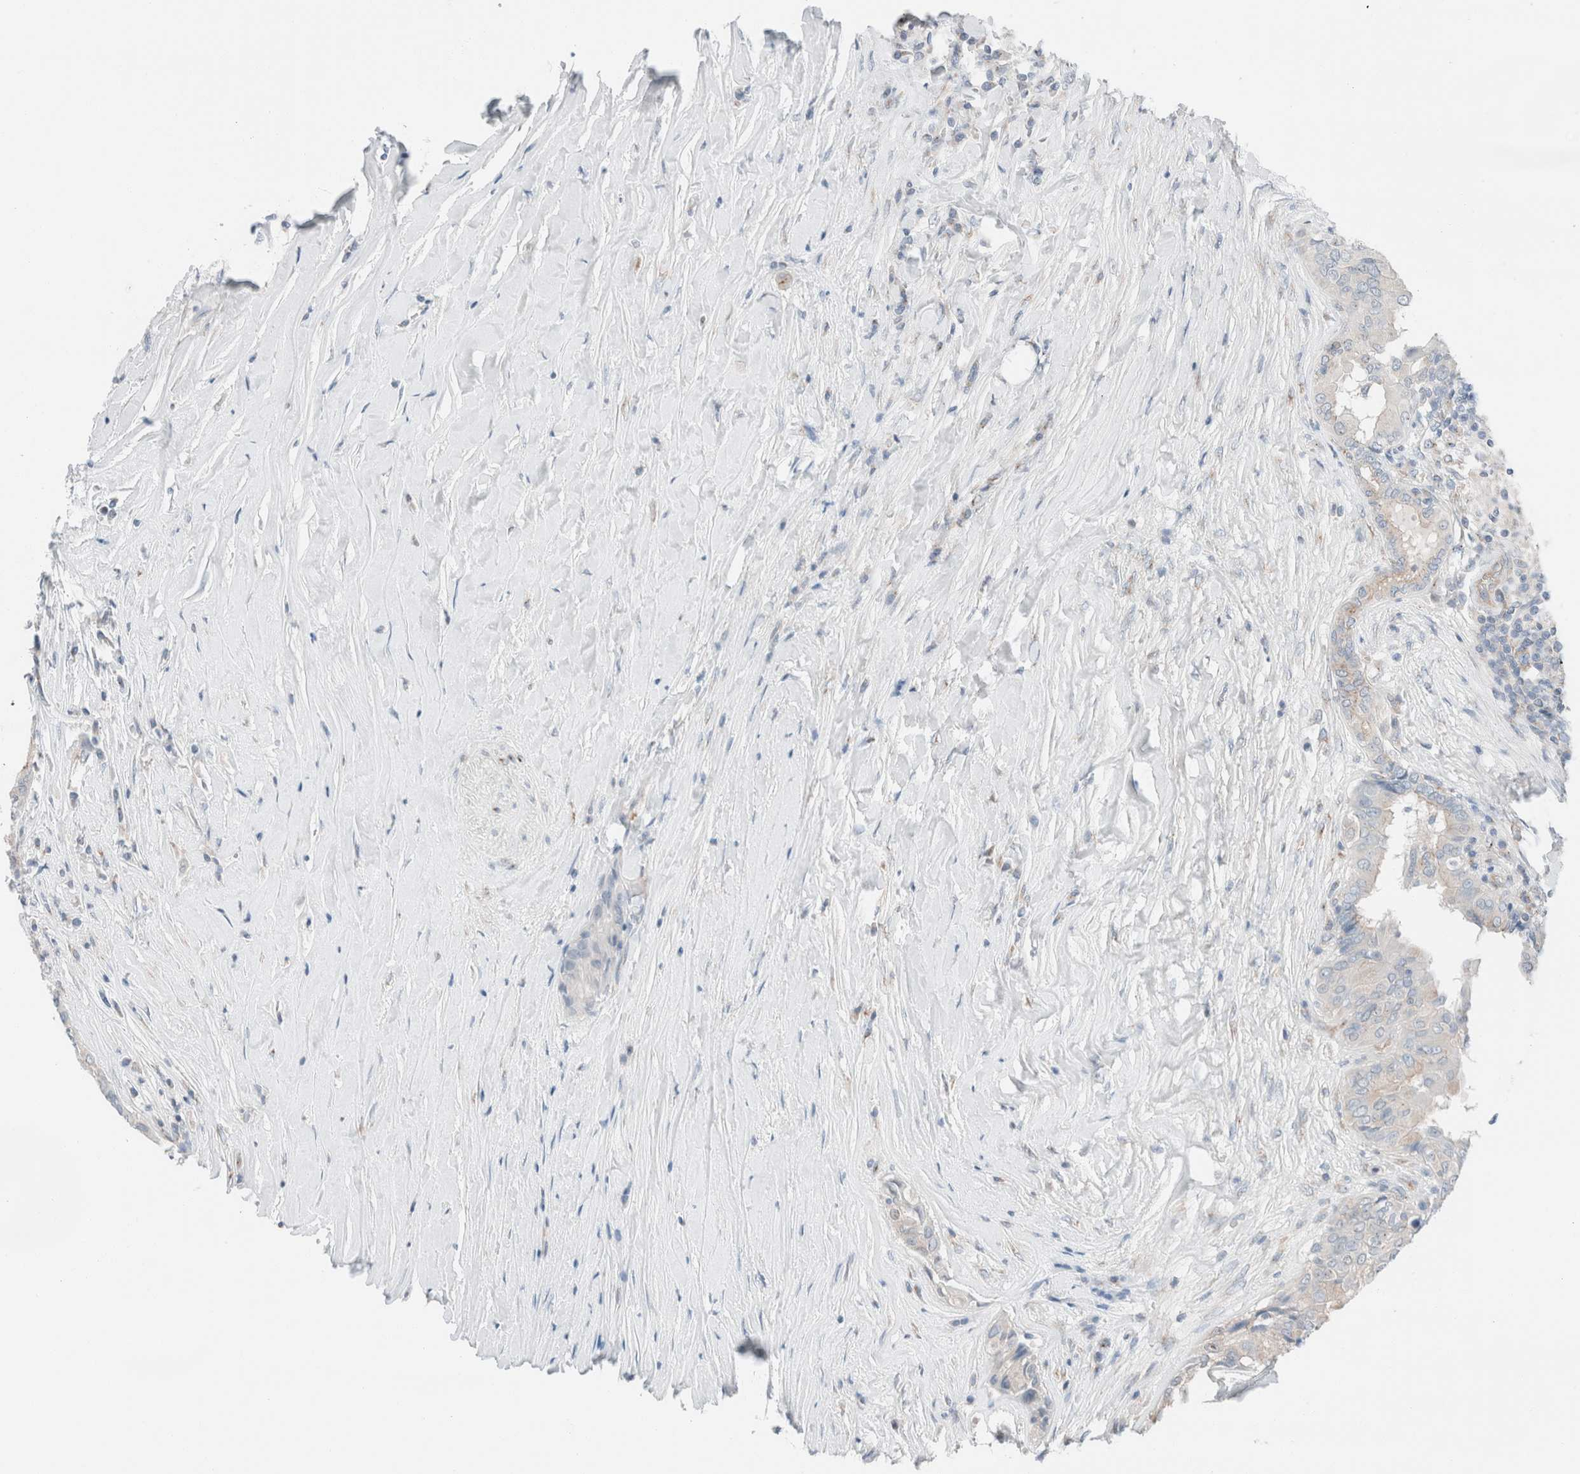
{"staining": {"intensity": "negative", "quantity": "none", "location": "none"}, "tissue": "thyroid cancer", "cell_type": "Tumor cells", "image_type": "cancer", "snomed": [{"axis": "morphology", "description": "Papillary adenocarcinoma, NOS"}, {"axis": "topography", "description": "Thyroid gland"}], "caption": "Tumor cells are negative for brown protein staining in thyroid cancer (papillary adenocarcinoma). (Brightfield microscopy of DAB (3,3'-diaminobenzidine) immunohistochemistry (IHC) at high magnification).", "gene": "CASC3", "patient": {"sex": "male", "age": 33}}